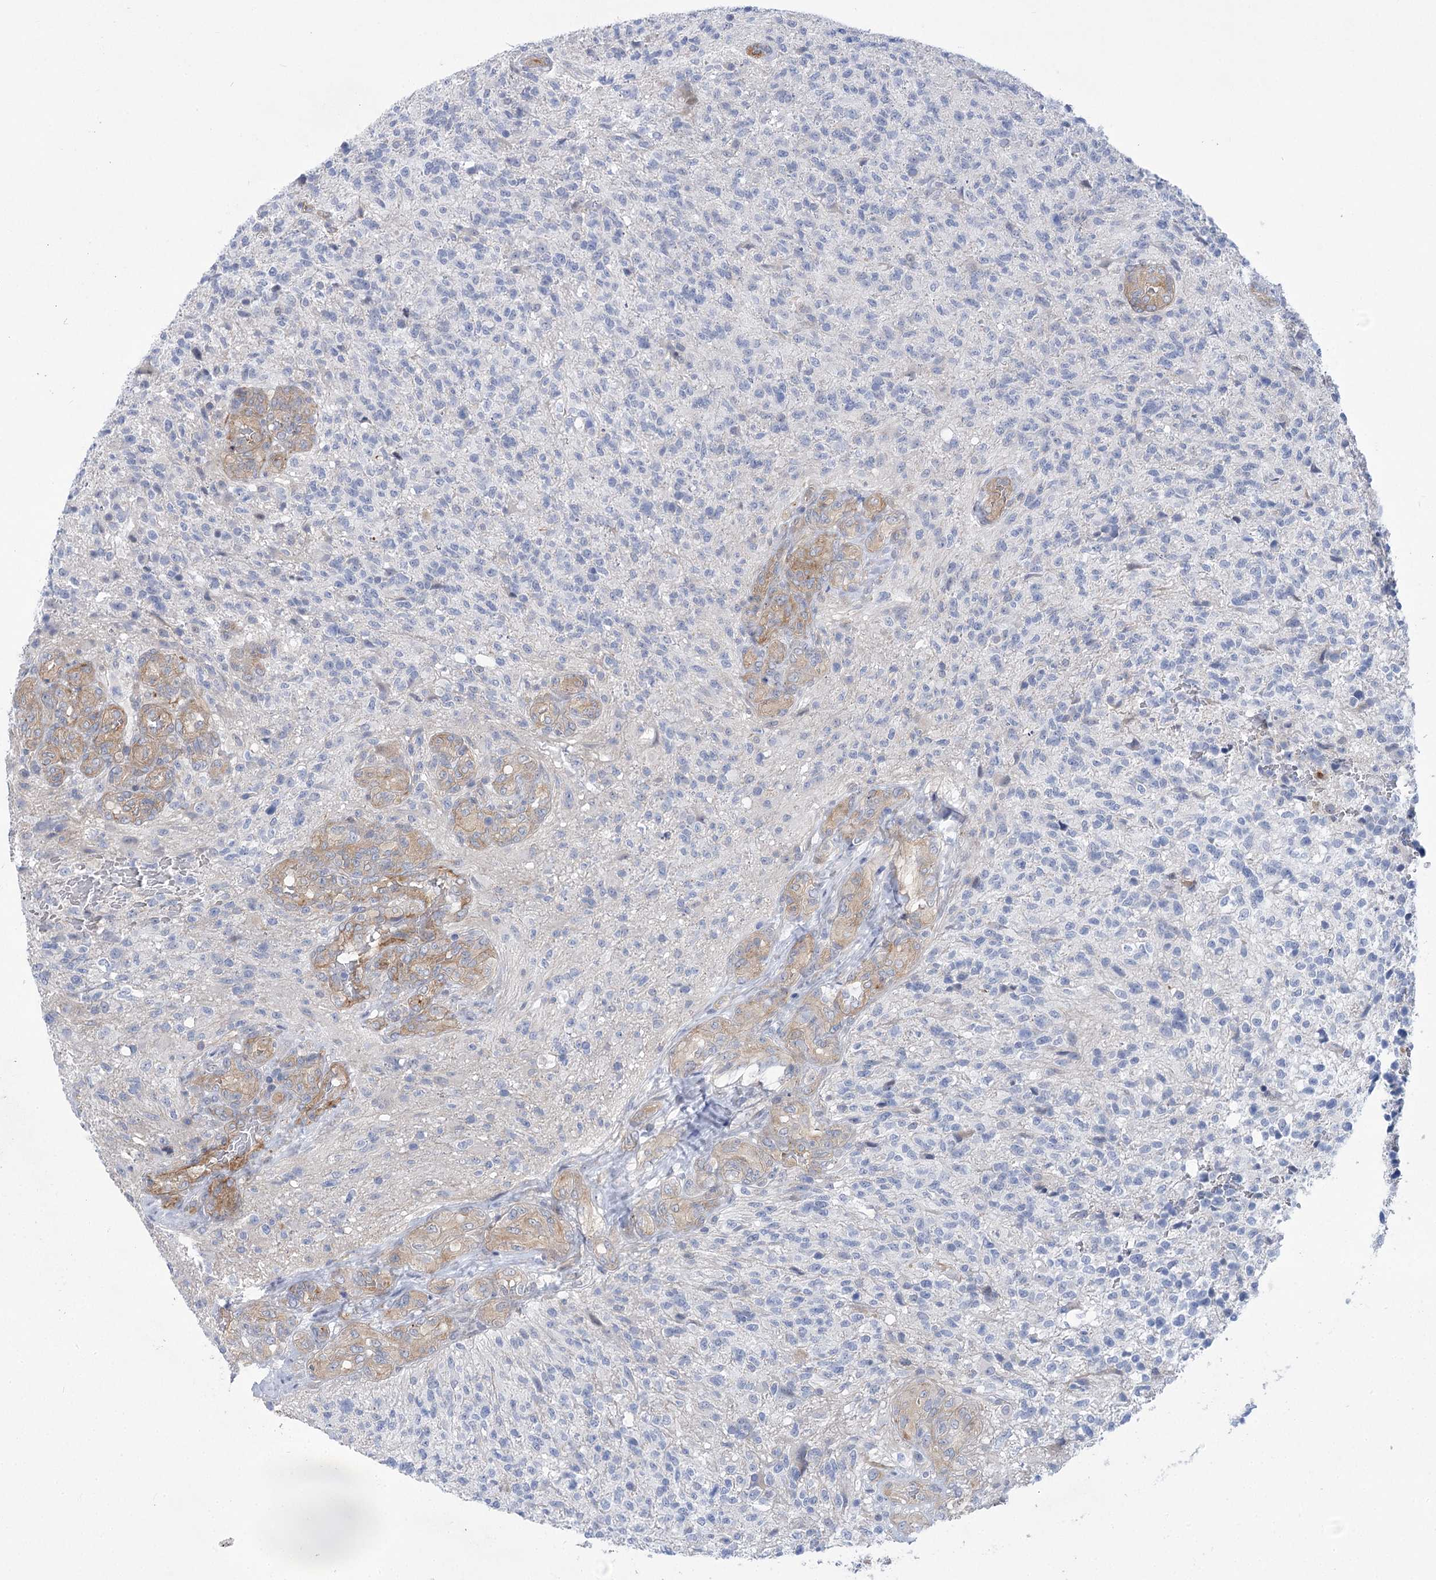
{"staining": {"intensity": "negative", "quantity": "none", "location": "none"}, "tissue": "glioma", "cell_type": "Tumor cells", "image_type": "cancer", "snomed": [{"axis": "morphology", "description": "Glioma, malignant, High grade"}, {"axis": "topography", "description": "Brain"}], "caption": "An IHC image of malignant high-grade glioma is shown. There is no staining in tumor cells of malignant high-grade glioma.", "gene": "THAP6", "patient": {"sex": "male", "age": 56}}